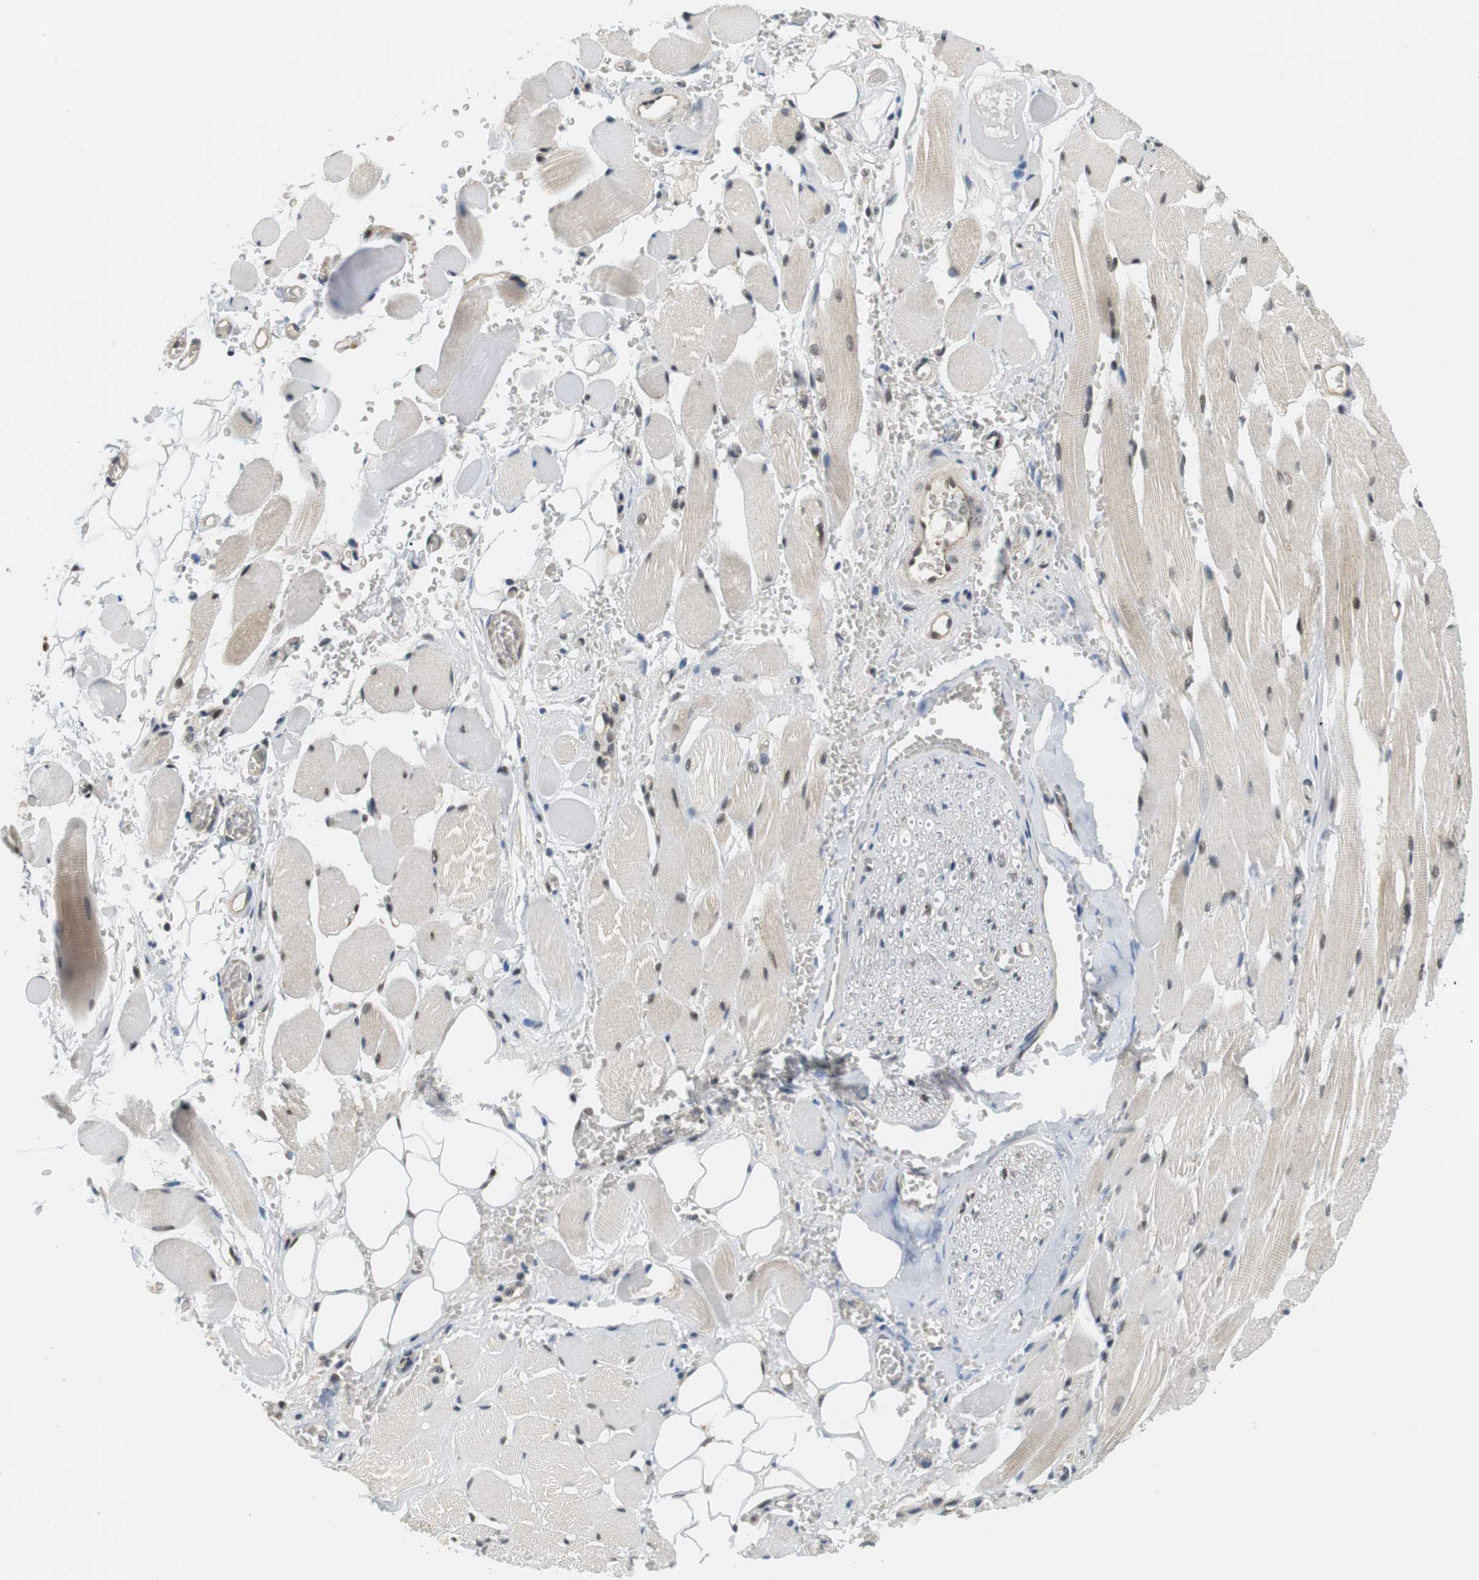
{"staining": {"intensity": "moderate", "quantity": ">75%", "location": "nuclear"}, "tissue": "adipose tissue", "cell_type": "Adipocytes", "image_type": "normal", "snomed": [{"axis": "morphology", "description": "Squamous cell carcinoma, NOS"}, {"axis": "topography", "description": "Oral tissue"}, {"axis": "topography", "description": "Head-Neck"}], "caption": "IHC (DAB) staining of normal human adipose tissue shows moderate nuclear protein expression in about >75% of adipocytes.", "gene": "CSNK2B", "patient": {"sex": "female", "age": 50}}